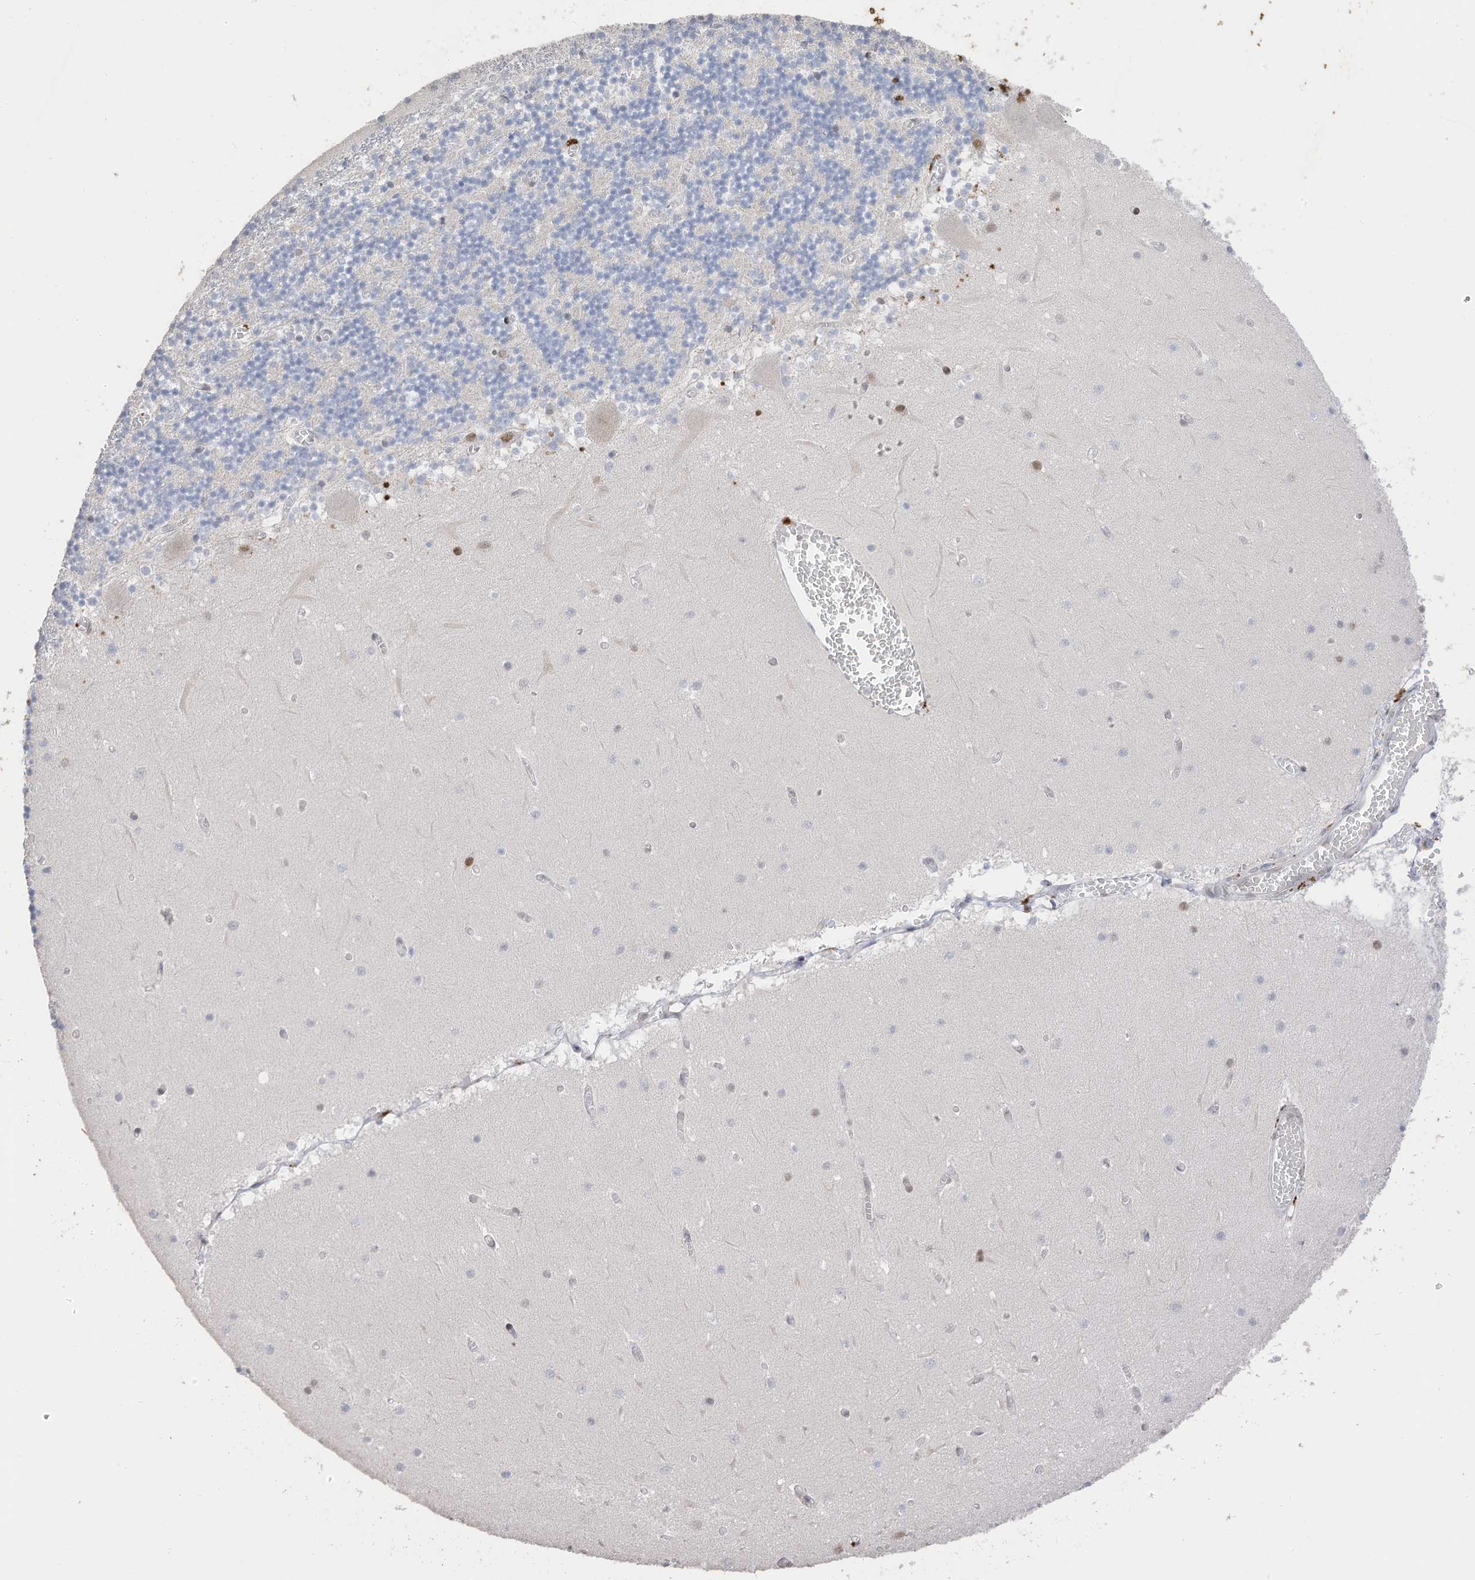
{"staining": {"intensity": "weak", "quantity": "25%-75%", "location": "nuclear"}, "tissue": "cerebellum", "cell_type": "Cells in granular layer", "image_type": "normal", "snomed": [{"axis": "morphology", "description": "Normal tissue, NOS"}, {"axis": "topography", "description": "Cerebellum"}], "caption": "Immunohistochemical staining of unremarkable cerebellum exhibits low levels of weak nuclear staining in about 25%-75% of cells in granular layer.", "gene": "RABL3", "patient": {"sex": "female", "age": 28}}